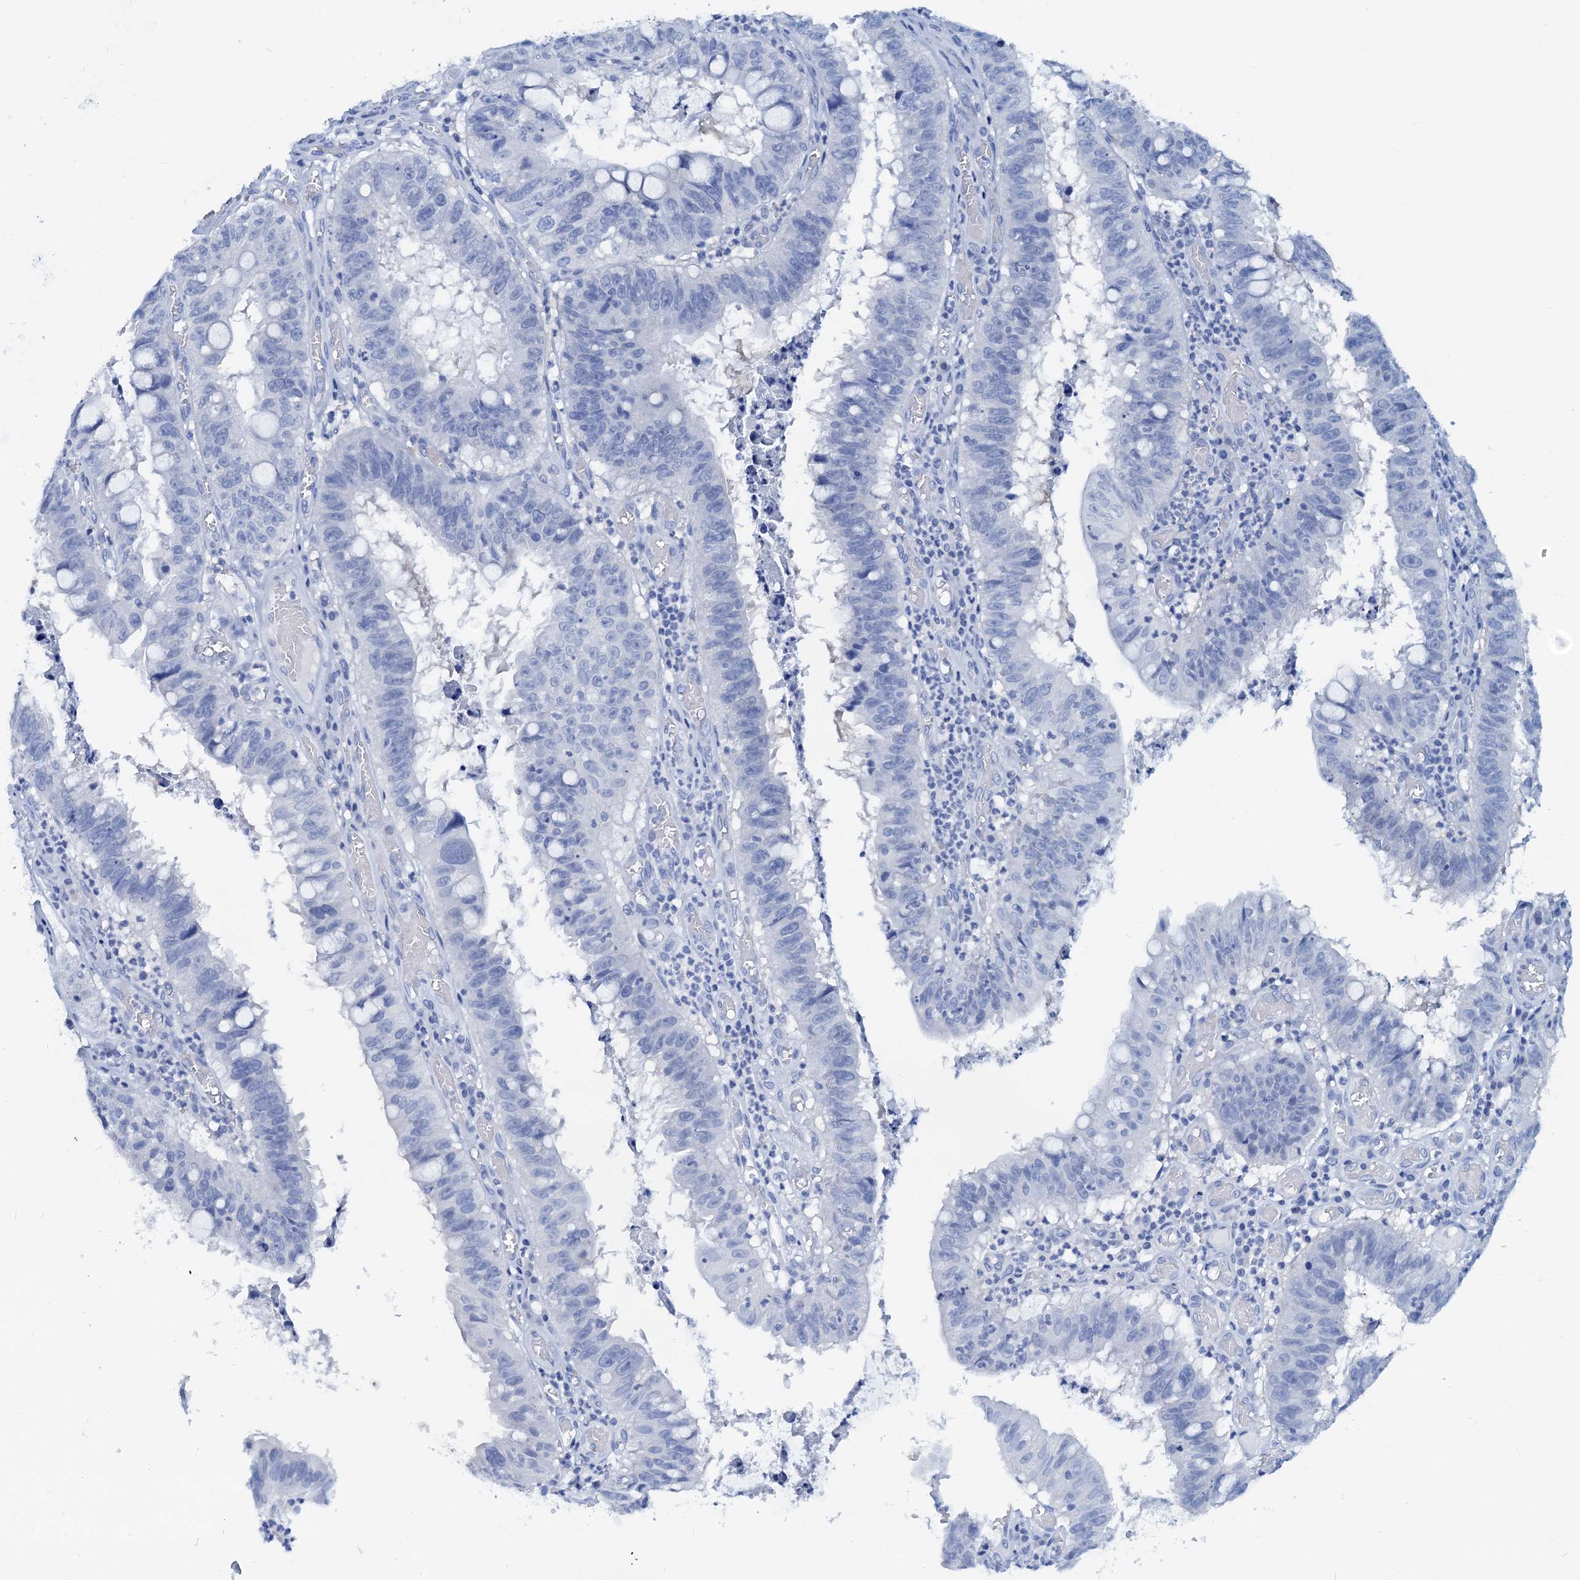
{"staining": {"intensity": "negative", "quantity": "none", "location": "none"}, "tissue": "stomach cancer", "cell_type": "Tumor cells", "image_type": "cancer", "snomed": [{"axis": "morphology", "description": "Adenocarcinoma, NOS"}, {"axis": "topography", "description": "Stomach"}], "caption": "Image shows no significant protein positivity in tumor cells of stomach cancer (adenocarcinoma).", "gene": "PTGES3", "patient": {"sex": "male", "age": 59}}